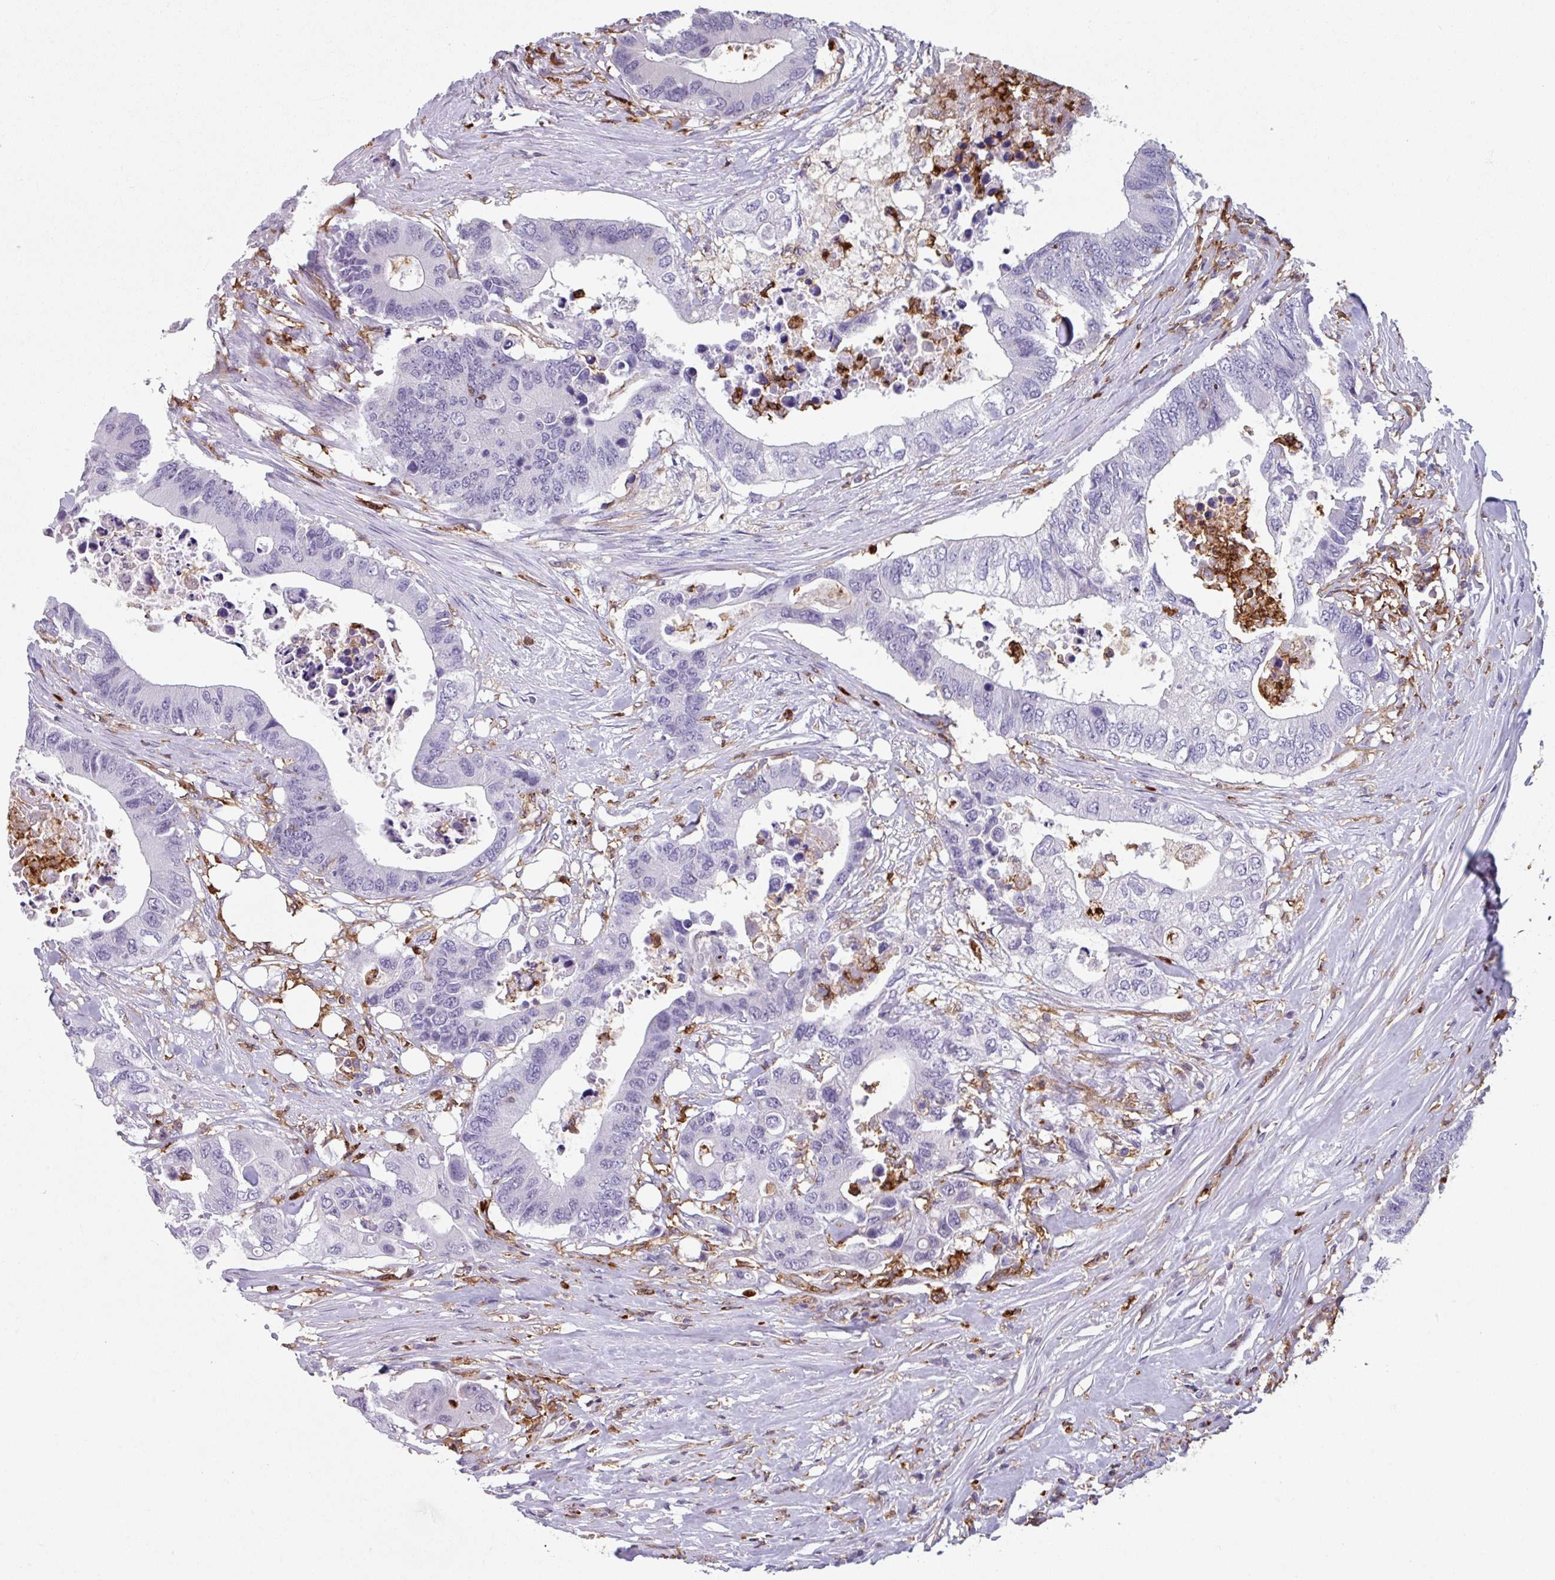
{"staining": {"intensity": "negative", "quantity": "none", "location": "none"}, "tissue": "colorectal cancer", "cell_type": "Tumor cells", "image_type": "cancer", "snomed": [{"axis": "morphology", "description": "Adenocarcinoma, NOS"}, {"axis": "topography", "description": "Colon"}], "caption": "Tumor cells are negative for protein expression in human colorectal adenocarcinoma.", "gene": "EXOSC5", "patient": {"sex": "male", "age": 71}}